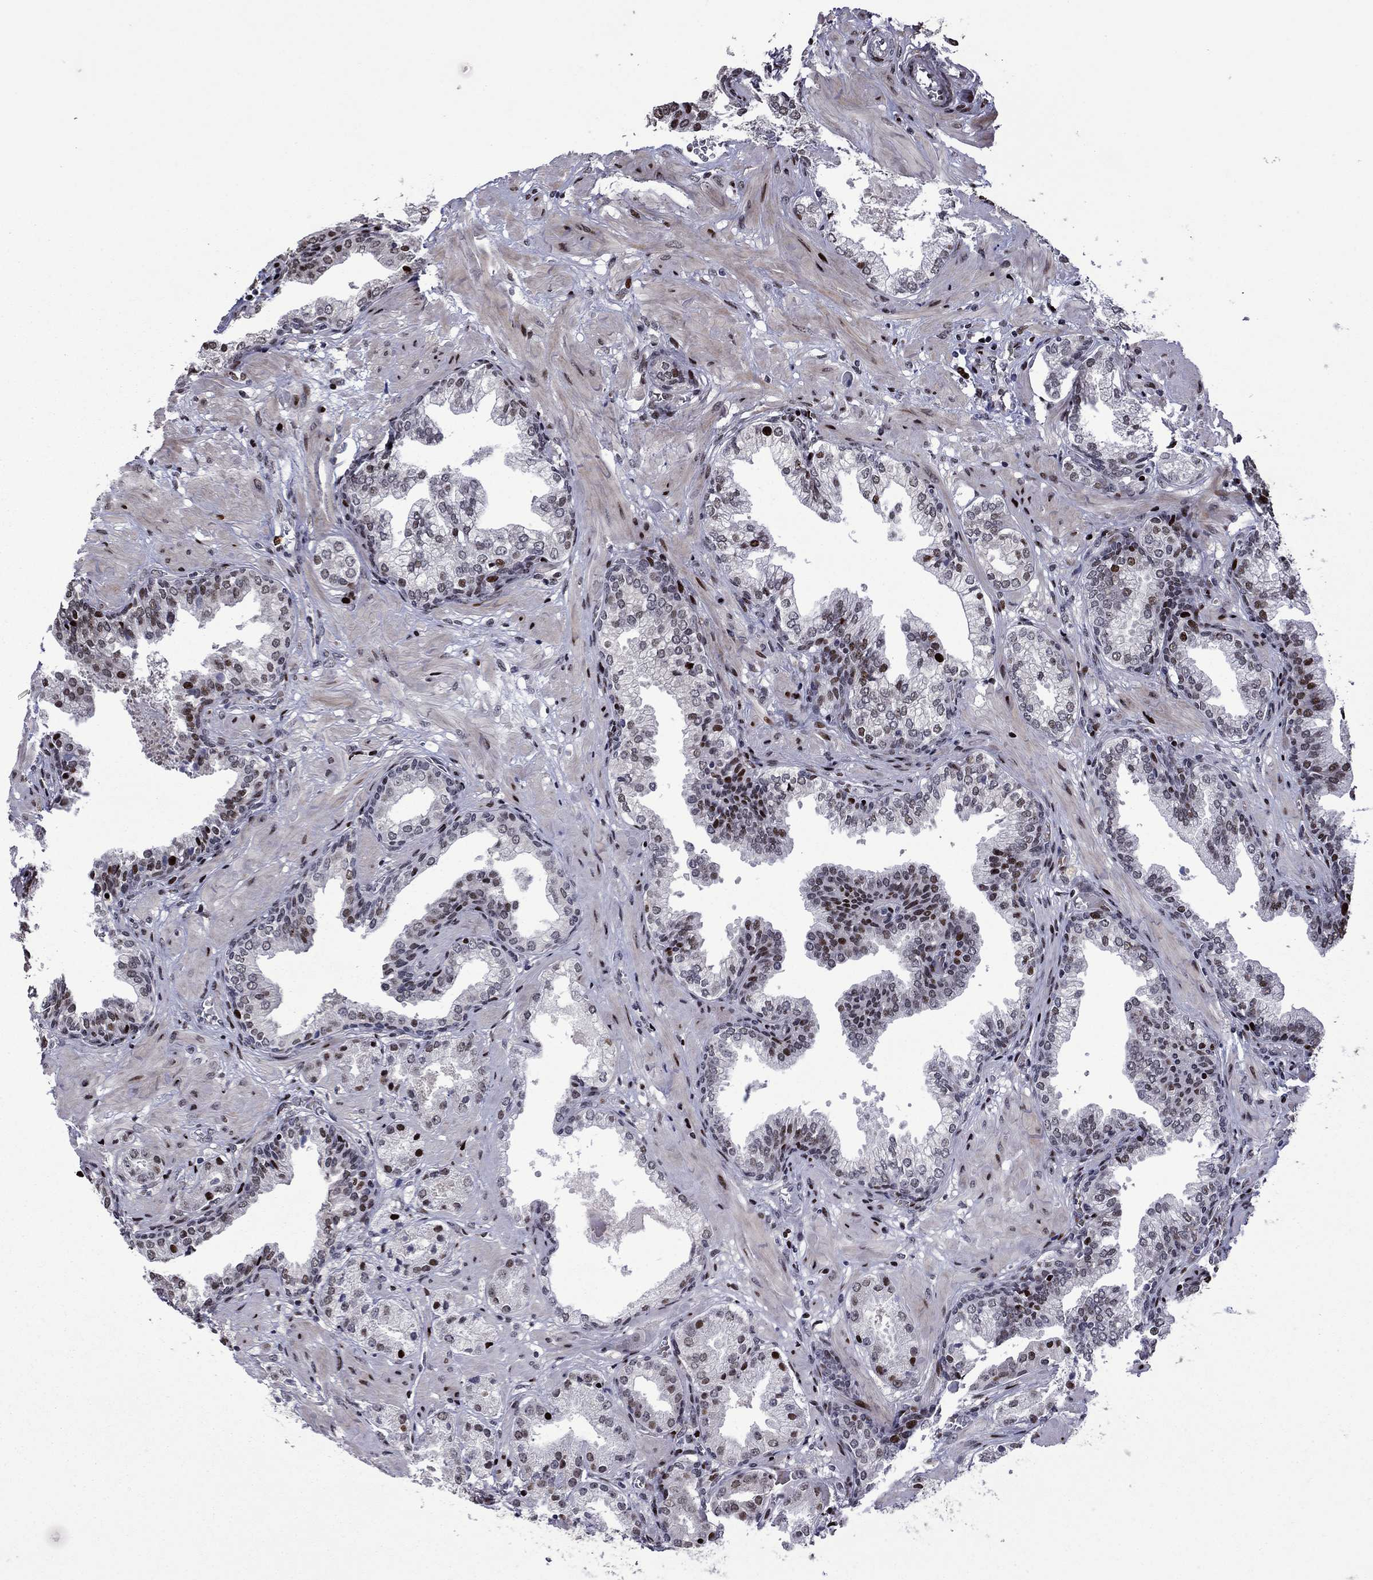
{"staining": {"intensity": "strong", "quantity": "<25%", "location": "nuclear"}, "tissue": "prostate cancer", "cell_type": "Tumor cells", "image_type": "cancer", "snomed": [{"axis": "morphology", "description": "Adenocarcinoma, NOS"}, {"axis": "topography", "description": "Prostate and seminal vesicle, NOS"}, {"axis": "topography", "description": "Prostate"}], "caption": "Immunohistochemical staining of prostate cancer (adenocarcinoma) reveals strong nuclear protein staining in approximately <25% of tumor cells.", "gene": "LIMK1", "patient": {"sex": "male", "age": 44}}